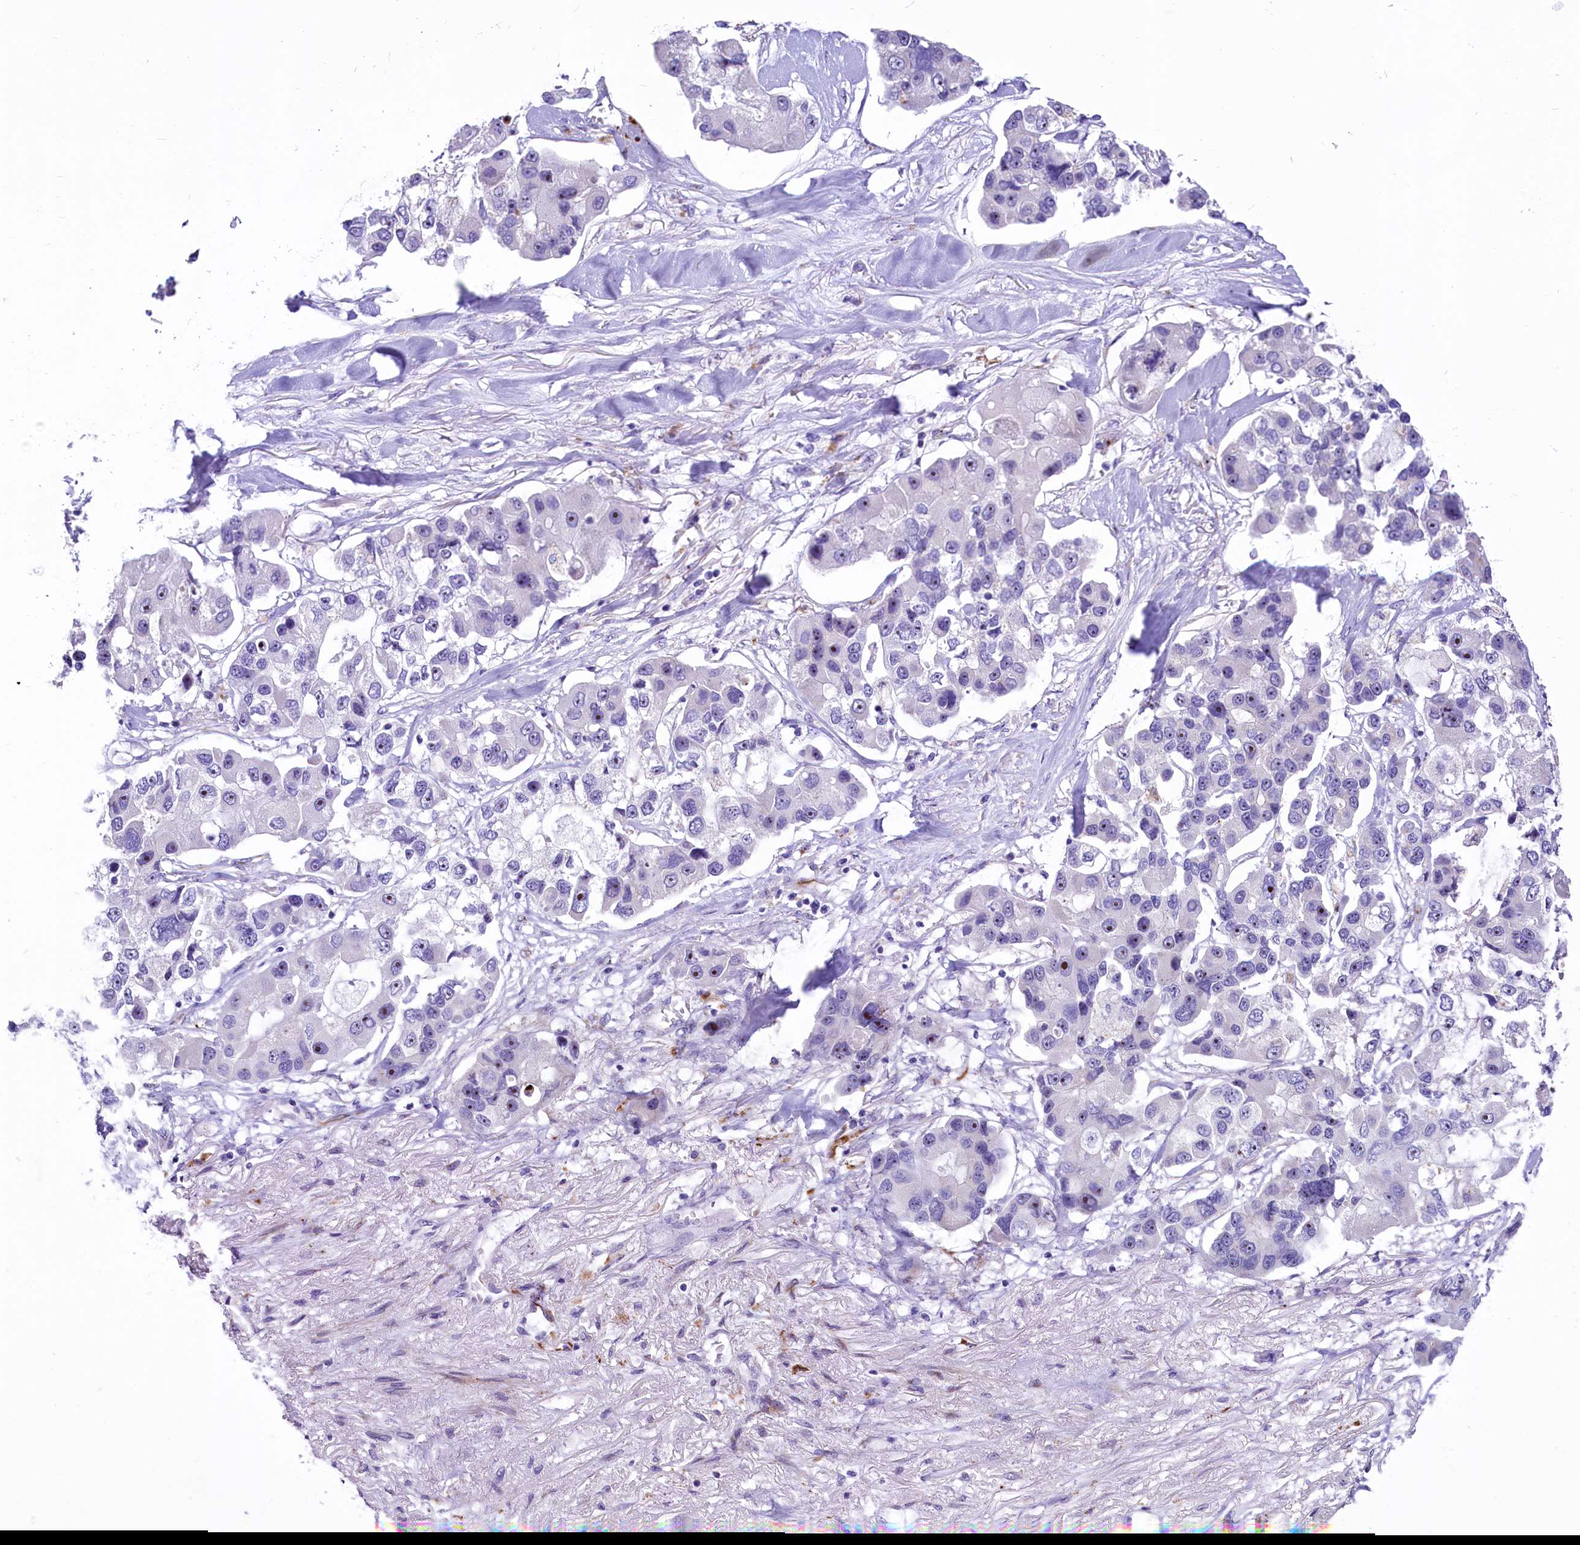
{"staining": {"intensity": "moderate", "quantity": "<25%", "location": "nuclear"}, "tissue": "lung cancer", "cell_type": "Tumor cells", "image_type": "cancer", "snomed": [{"axis": "morphology", "description": "Adenocarcinoma, NOS"}, {"axis": "topography", "description": "Lung"}], "caption": "This micrograph displays lung cancer (adenocarcinoma) stained with immunohistochemistry (IHC) to label a protein in brown. The nuclear of tumor cells show moderate positivity for the protein. Nuclei are counter-stained blue.", "gene": "SH3TC2", "patient": {"sex": "female", "age": 54}}